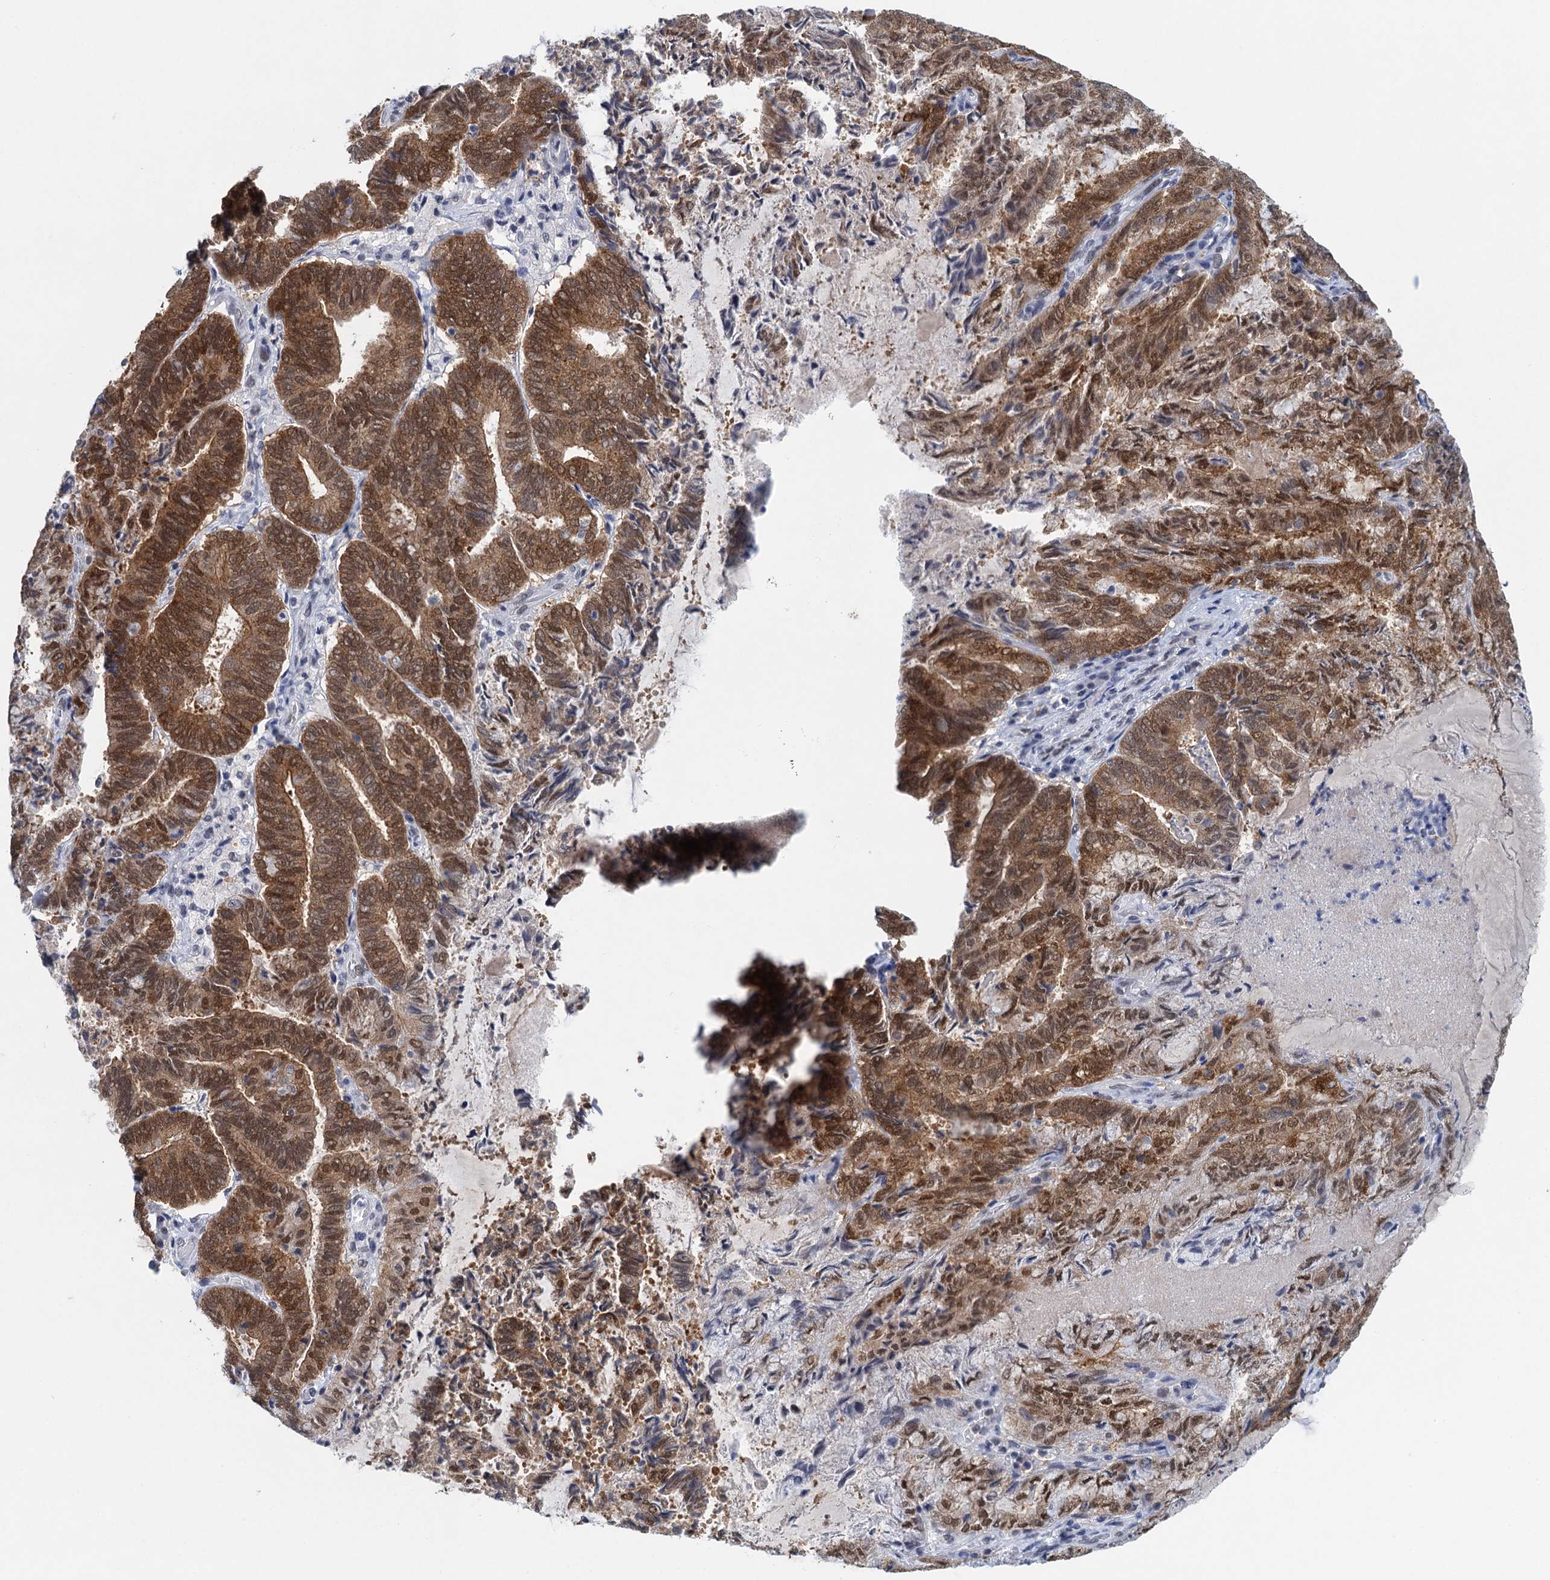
{"staining": {"intensity": "moderate", "quantity": ">75%", "location": "cytoplasmic/membranous,nuclear"}, "tissue": "endometrial cancer", "cell_type": "Tumor cells", "image_type": "cancer", "snomed": [{"axis": "morphology", "description": "Adenocarcinoma, NOS"}, {"axis": "topography", "description": "Endometrium"}], "caption": "Tumor cells exhibit moderate cytoplasmic/membranous and nuclear expression in approximately >75% of cells in endometrial cancer. (DAB = brown stain, brightfield microscopy at high magnification).", "gene": "EPS8L1", "patient": {"sex": "female", "age": 80}}